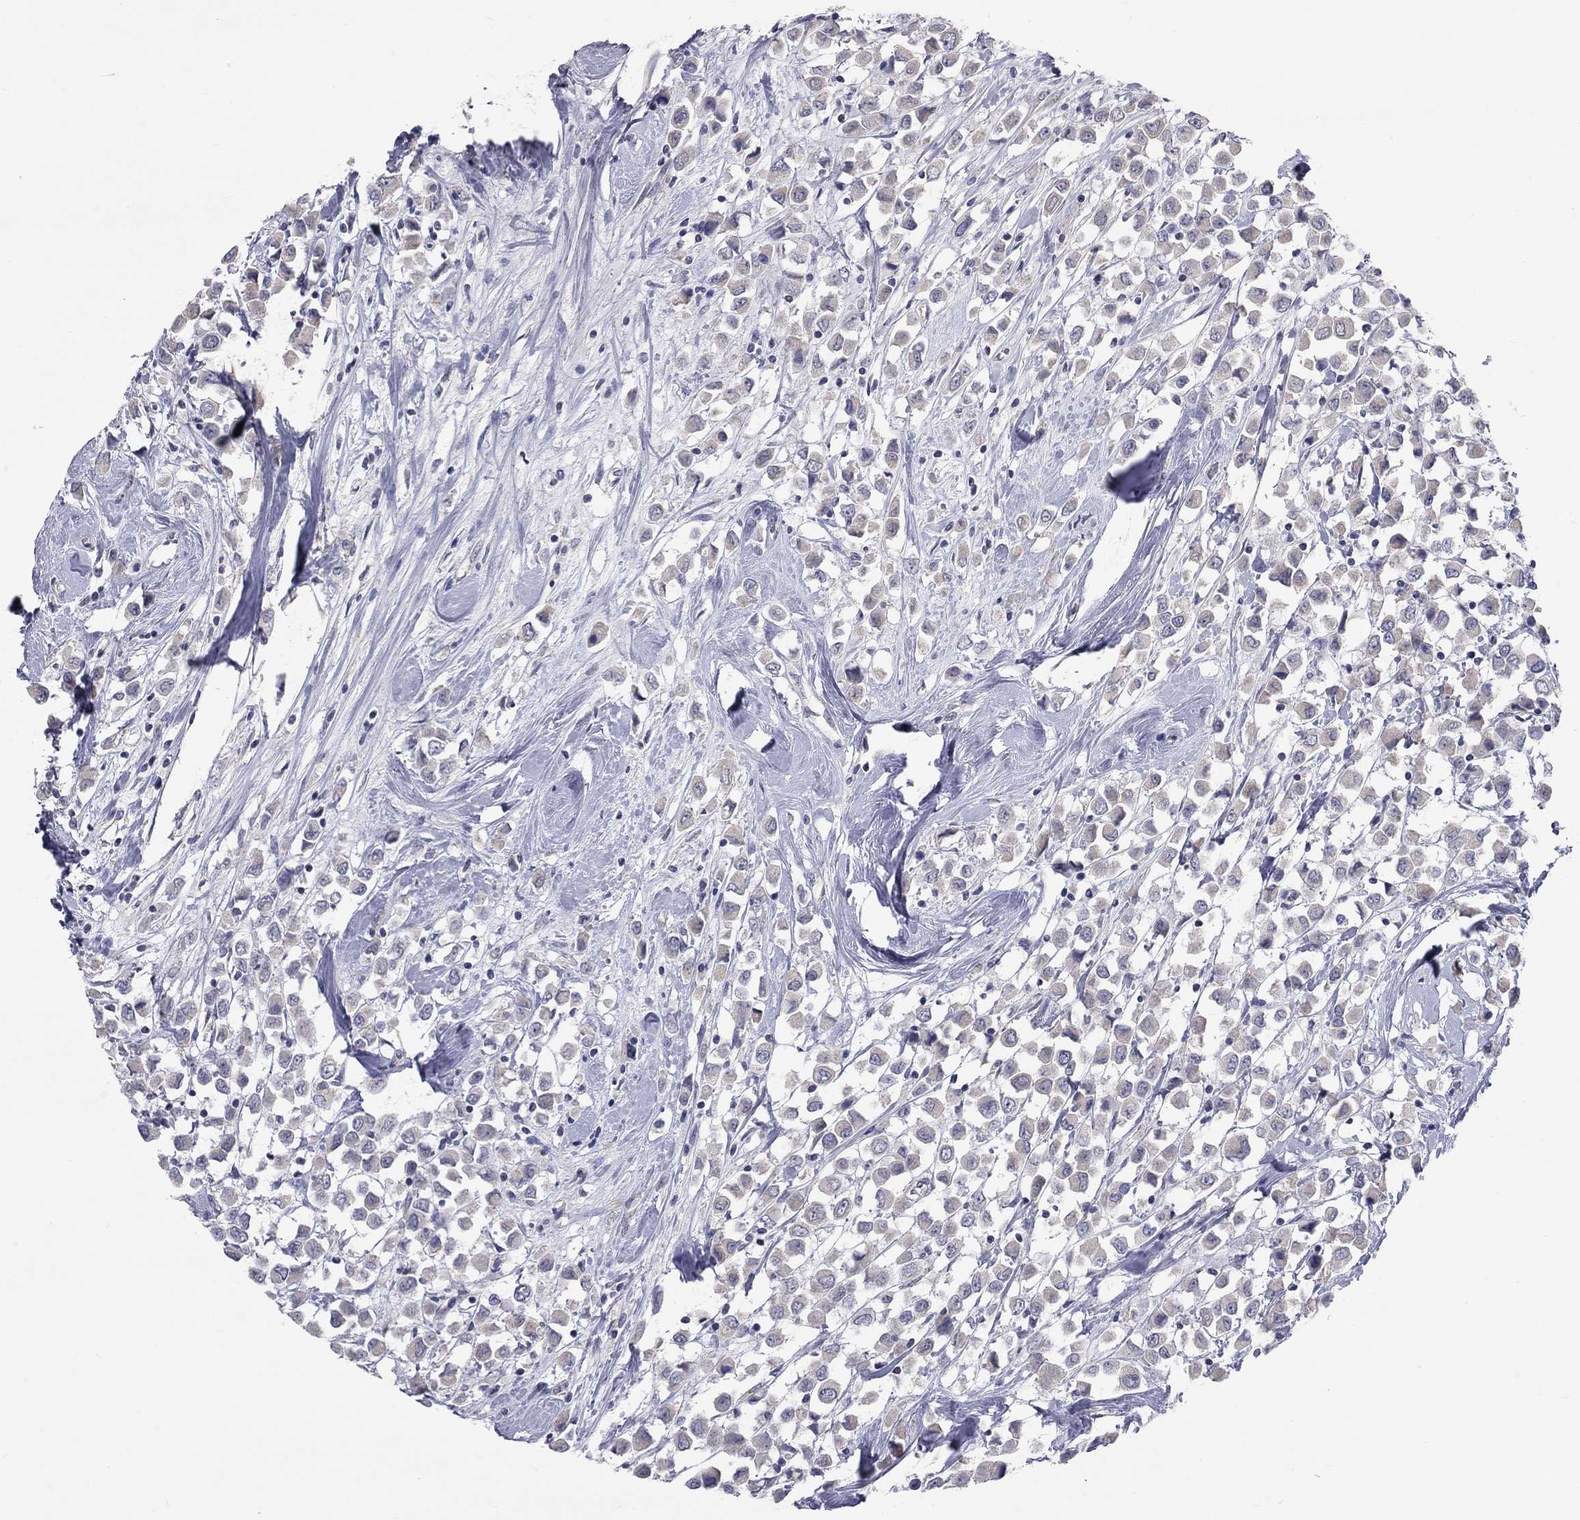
{"staining": {"intensity": "negative", "quantity": "none", "location": "none"}, "tissue": "breast cancer", "cell_type": "Tumor cells", "image_type": "cancer", "snomed": [{"axis": "morphology", "description": "Duct carcinoma"}, {"axis": "topography", "description": "Breast"}], "caption": "High power microscopy photomicrograph of an IHC image of invasive ductal carcinoma (breast), revealing no significant staining in tumor cells.", "gene": "OPRK1", "patient": {"sex": "female", "age": 61}}